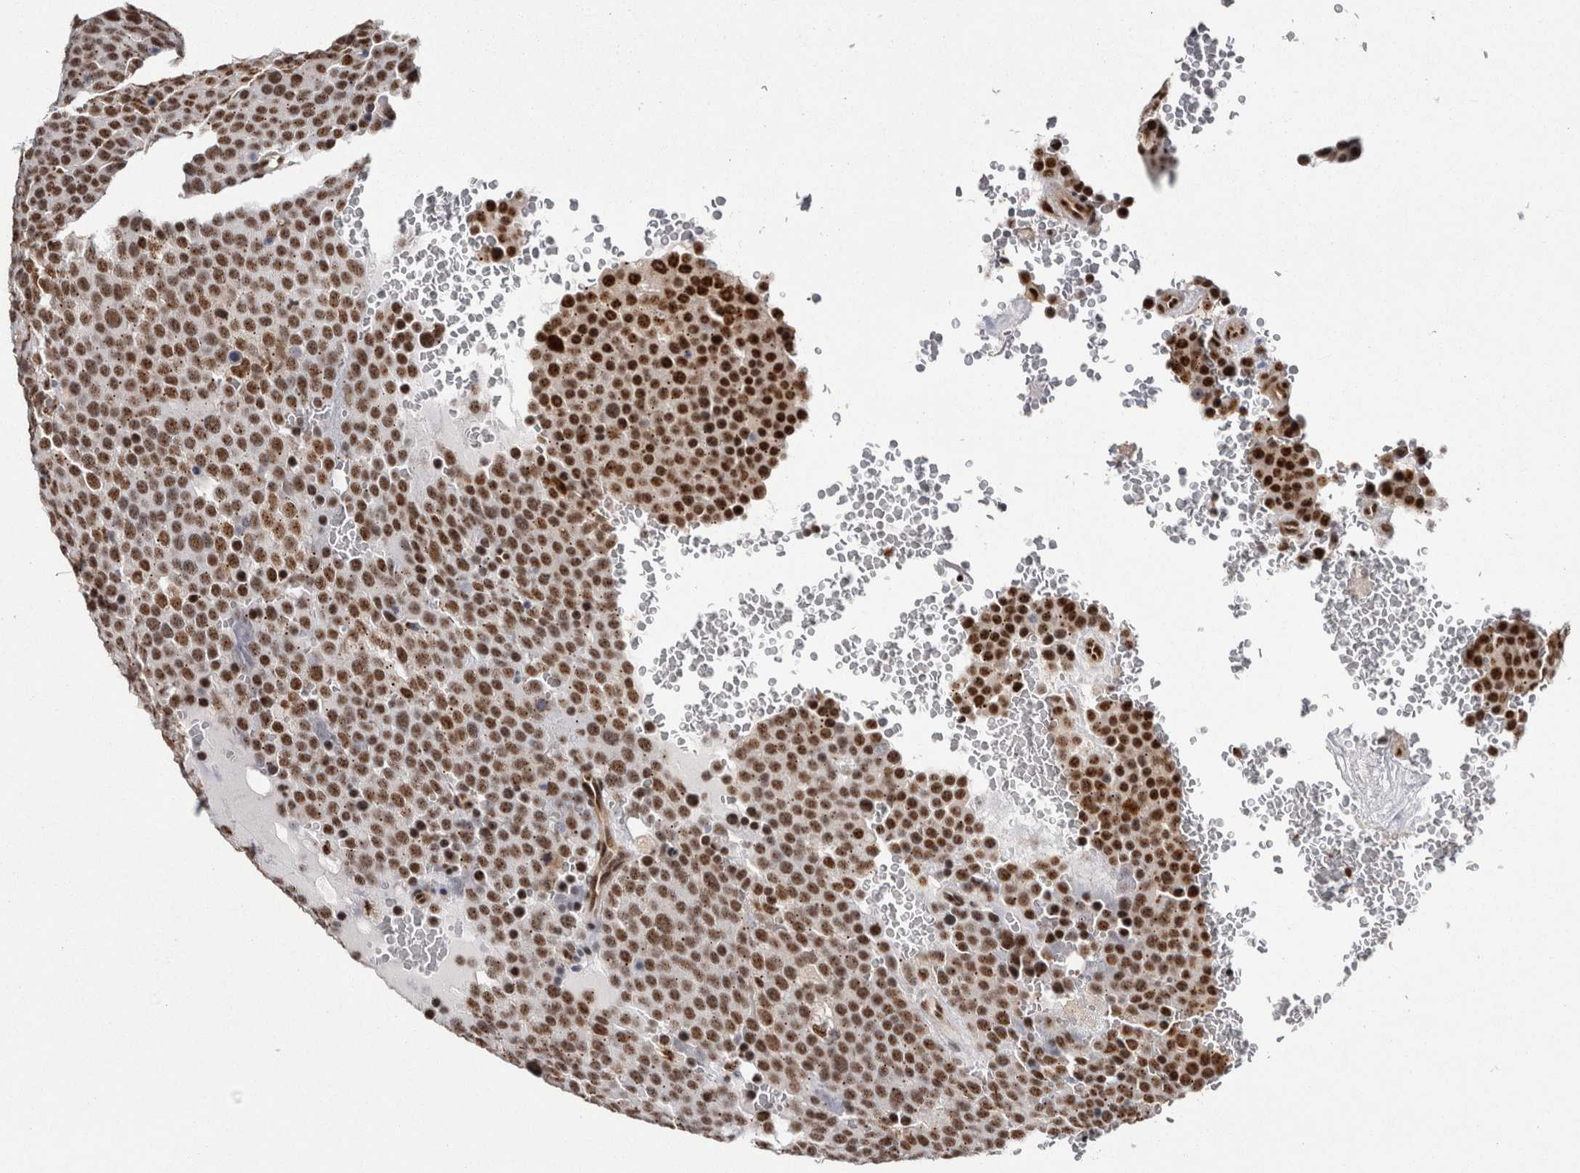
{"staining": {"intensity": "moderate", "quantity": ">75%", "location": "nuclear"}, "tissue": "testis cancer", "cell_type": "Tumor cells", "image_type": "cancer", "snomed": [{"axis": "morphology", "description": "Seminoma, NOS"}, {"axis": "topography", "description": "Testis"}], "caption": "A brown stain shows moderate nuclear staining of a protein in human testis cancer tumor cells. The staining is performed using DAB (3,3'-diaminobenzidine) brown chromogen to label protein expression. The nuclei are counter-stained blue using hematoxylin.", "gene": "MKNK1", "patient": {"sex": "male", "age": 71}}